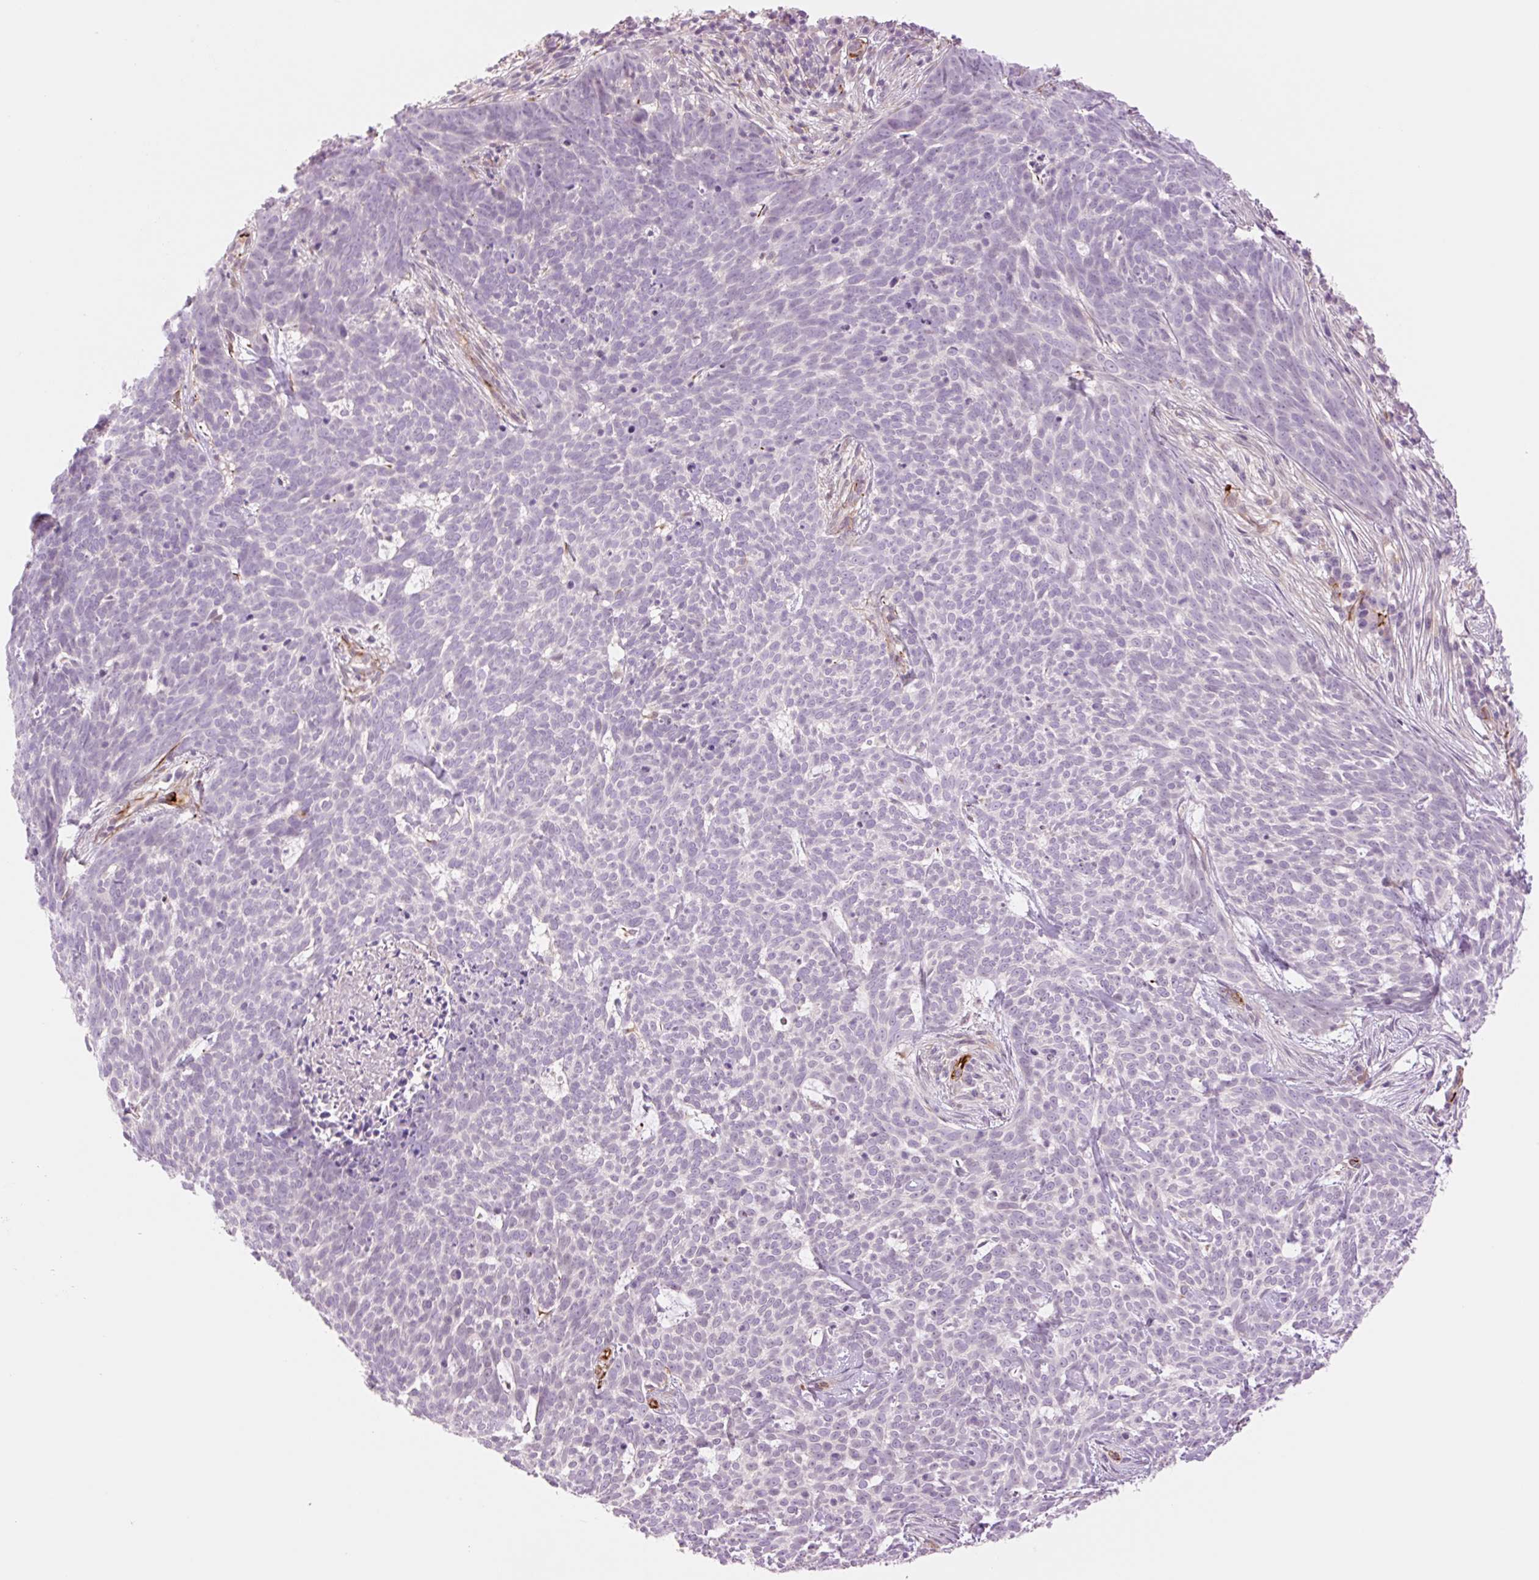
{"staining": {"intensity": "negative", "quantity": "none", "location": "none"}, "tissue": "skin cancer", "cell_type": "Tumor cells", "image_type": "cancer", "snomed": [{"axis": "morphology", "description": "Basal cell carcinoma"}, {"axis": "topography", "description": "Skin"}], "caption": "Image shows no significant protein expression in tumor cells of skin cancer (basal cell carcinoma).", "gene": "ZFYVE21", "patient": {"sex": "female", "age": 93}}